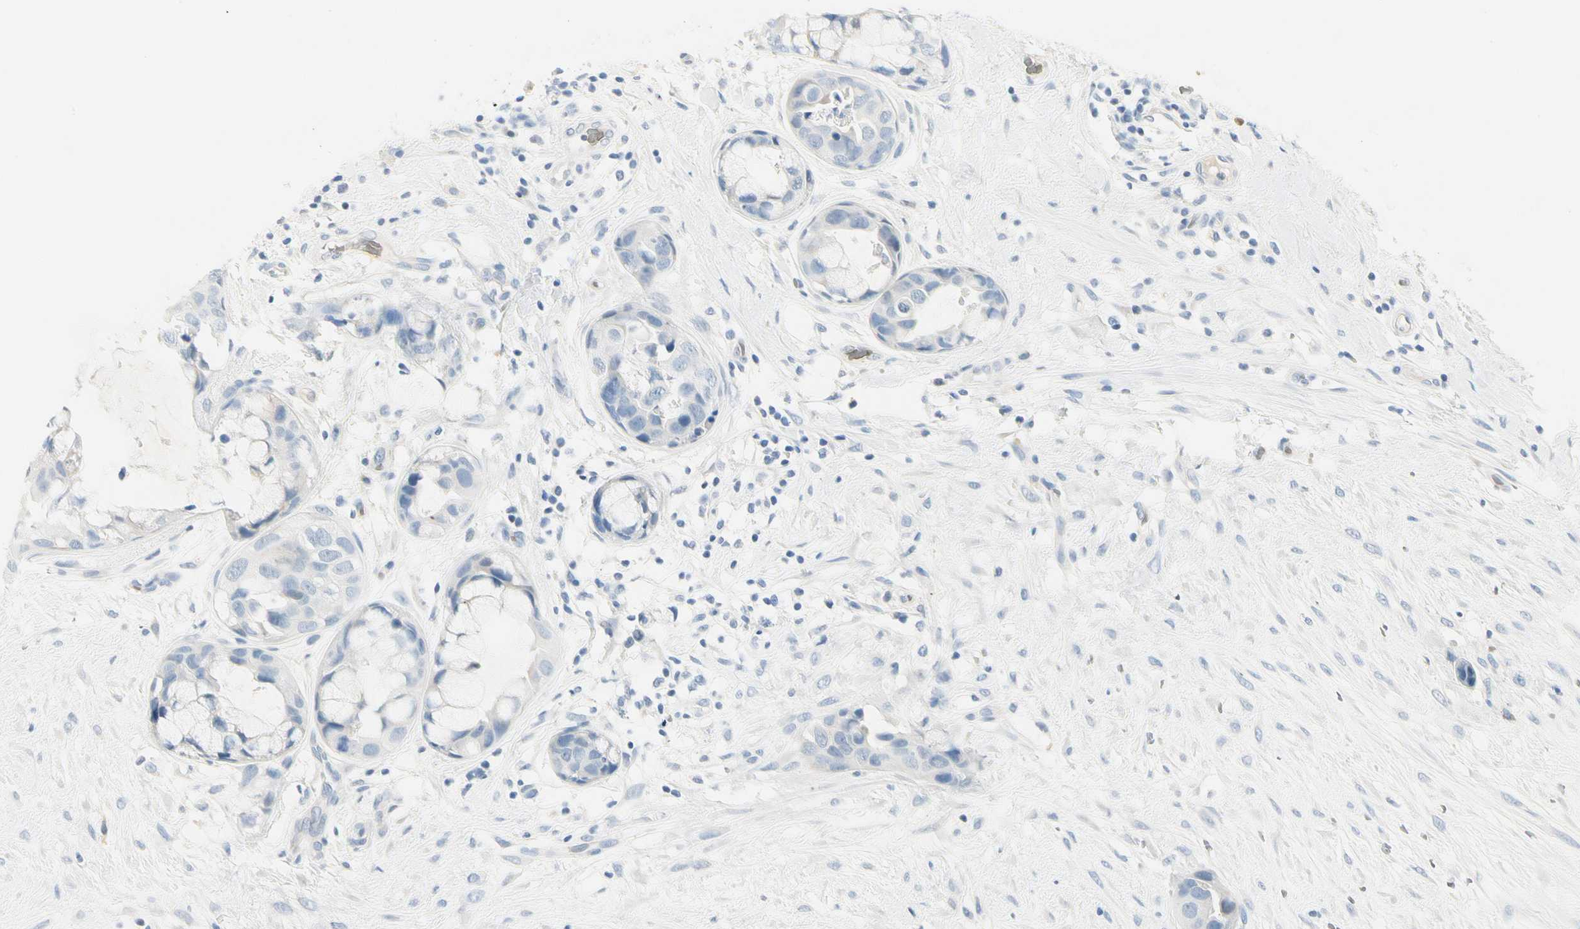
{"staining": {"intensity": "negative", "quantity": "none", "location": "none"}, "tissue": "breast cancer", "cell_type": "Tumor cells", "image_type": "cancer", "snomed": [{"axis": "morphology", "description": "Duct carcinoma"}, {"axis": "topography", "description": "Breast"}], "caption": "Tumor cells are negative for protein expression in human breast infiltrating ductal carcinoma.", "gene": "CA1", "patient": {"sex": "female", "age": 40}}